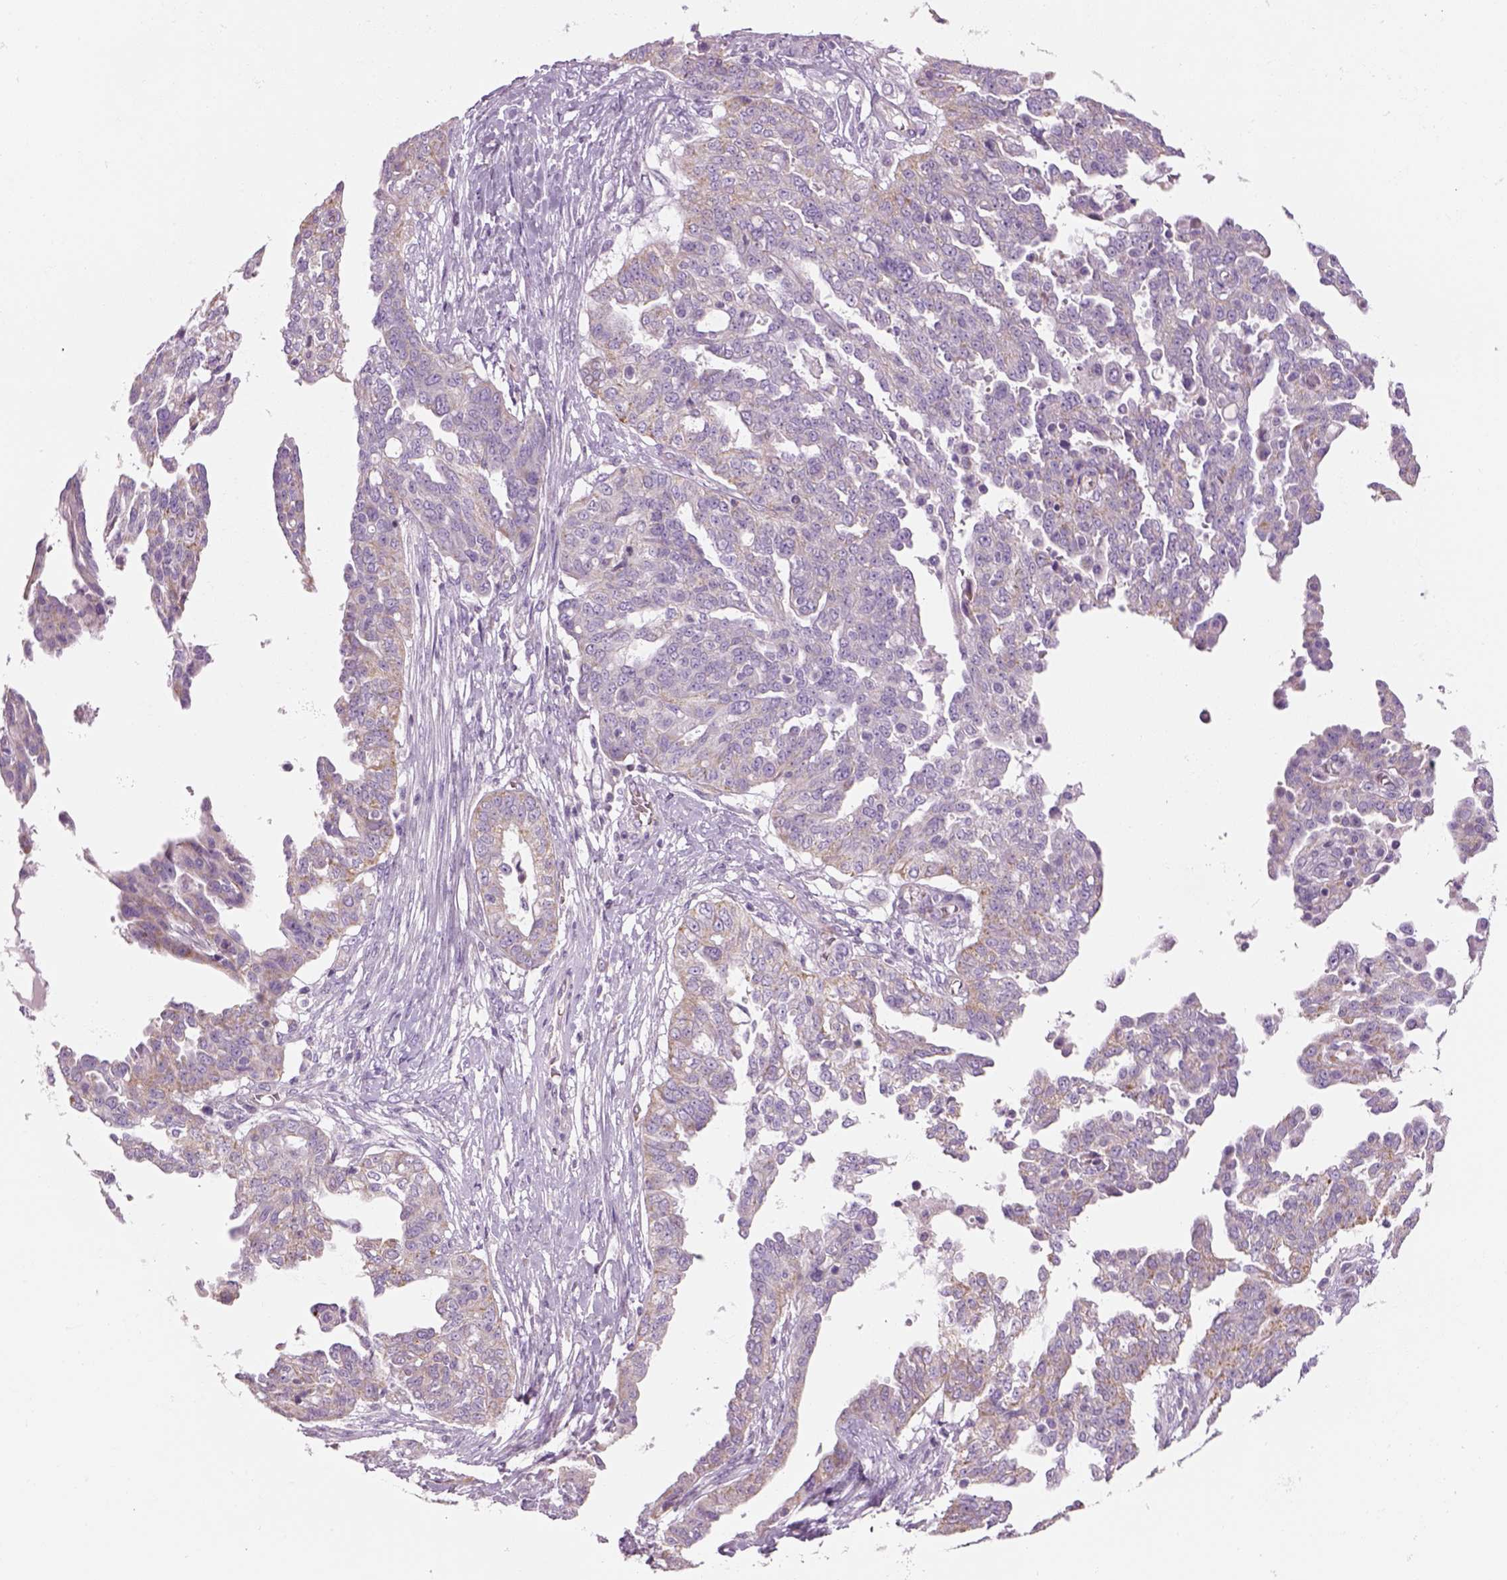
{"staining": {"intensity": "weak", "quantity": "25%-75%", "location": "cytoplasmic/membranous"}, "tissue": "ovarian cancer", "cell_type": "Tumor cells", "image_type": "cancer", "snomed": [{"axis": "morphology", "description": "Cystadenocarcinoma, serous, NOS"}, {"axis": "topography", "description": "Ovary"}], "caption": "Weak cytoplasmic/membranous staining for a protein is present in about 25%-75% of tumor cells of serous cystadenocarcinoma (ovarian) using immunohistochemistry (IHC).", "gene": "IFT52", "patient": {"sex": "female", "age": 67}}